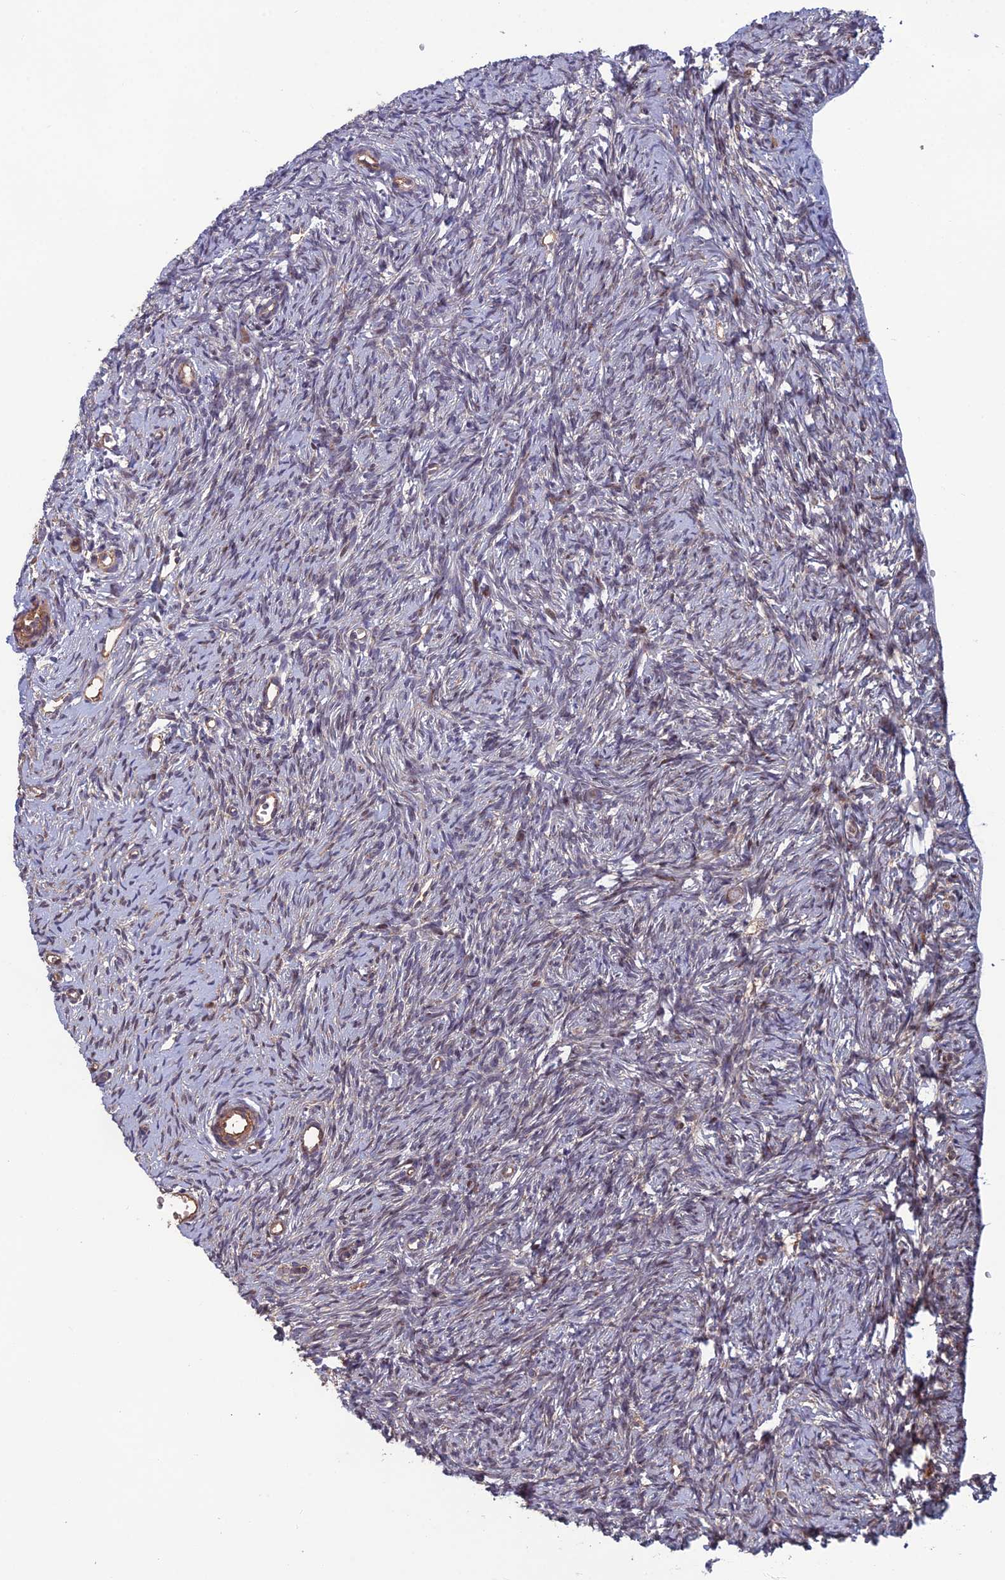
{"staining": {"intensity": "weak", "quantity": ">75%", "location": "cytoplasmic/membranous"}, "tissue": "ovary", "cell_type": "Follicle cells", "image_type": "normal", "snomed": [{"axis": "morphology", "description": "Normal tissue, NOS"}, {"axis": "topography", "description": "Ovary"}], "caption": "Immunohistochemical staining of benign human ovary shows weak cytoplasmic/membranous protein expression in approximately >75% of follicle cells. Nuclei are stained in blue.", "gene": "CCDC183", "patient": {"sex": "female", "age": 51}}